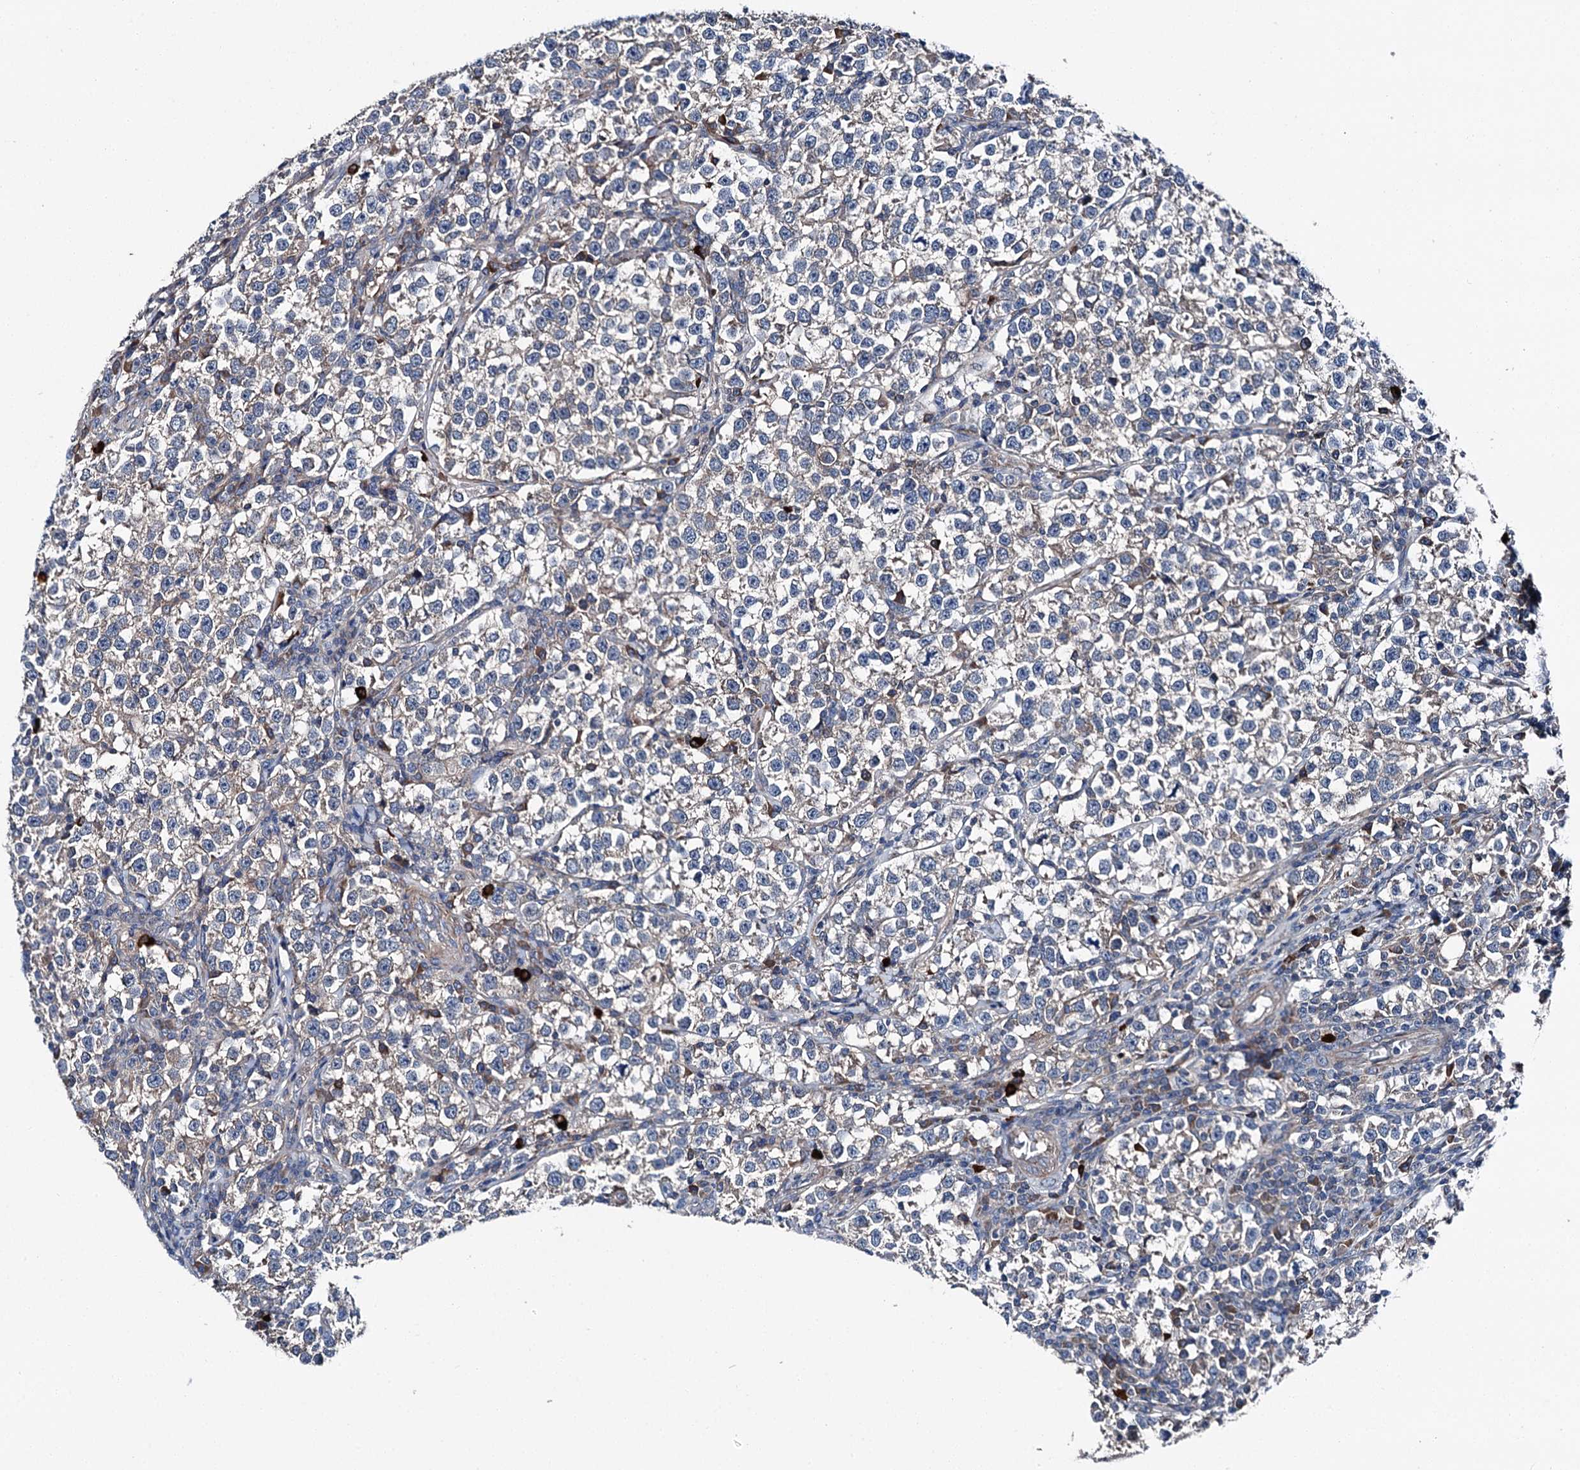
{"staining": {"intensity": "weak", "quantity": "<25%", "location": "cytoplasmic/membranous"}, "tissue": "testis cancer", "cell_type": "Tumor cells", "image_type": "cancer", "snomed": [{"axis": "morphology", "description": "Normal tissue, NOS"}, {"axis": "morphology", "description": "Seminoma, NOS"}, {"axis": "topography", "description": "Testis"}], "caption": "IHC histopathology image of human seminoma (testis) stained for a protein (brown), which displays no positivity in tumor cells.", "gene": "SLC22A25", "patient": {"sex": "male", "age": 43}}